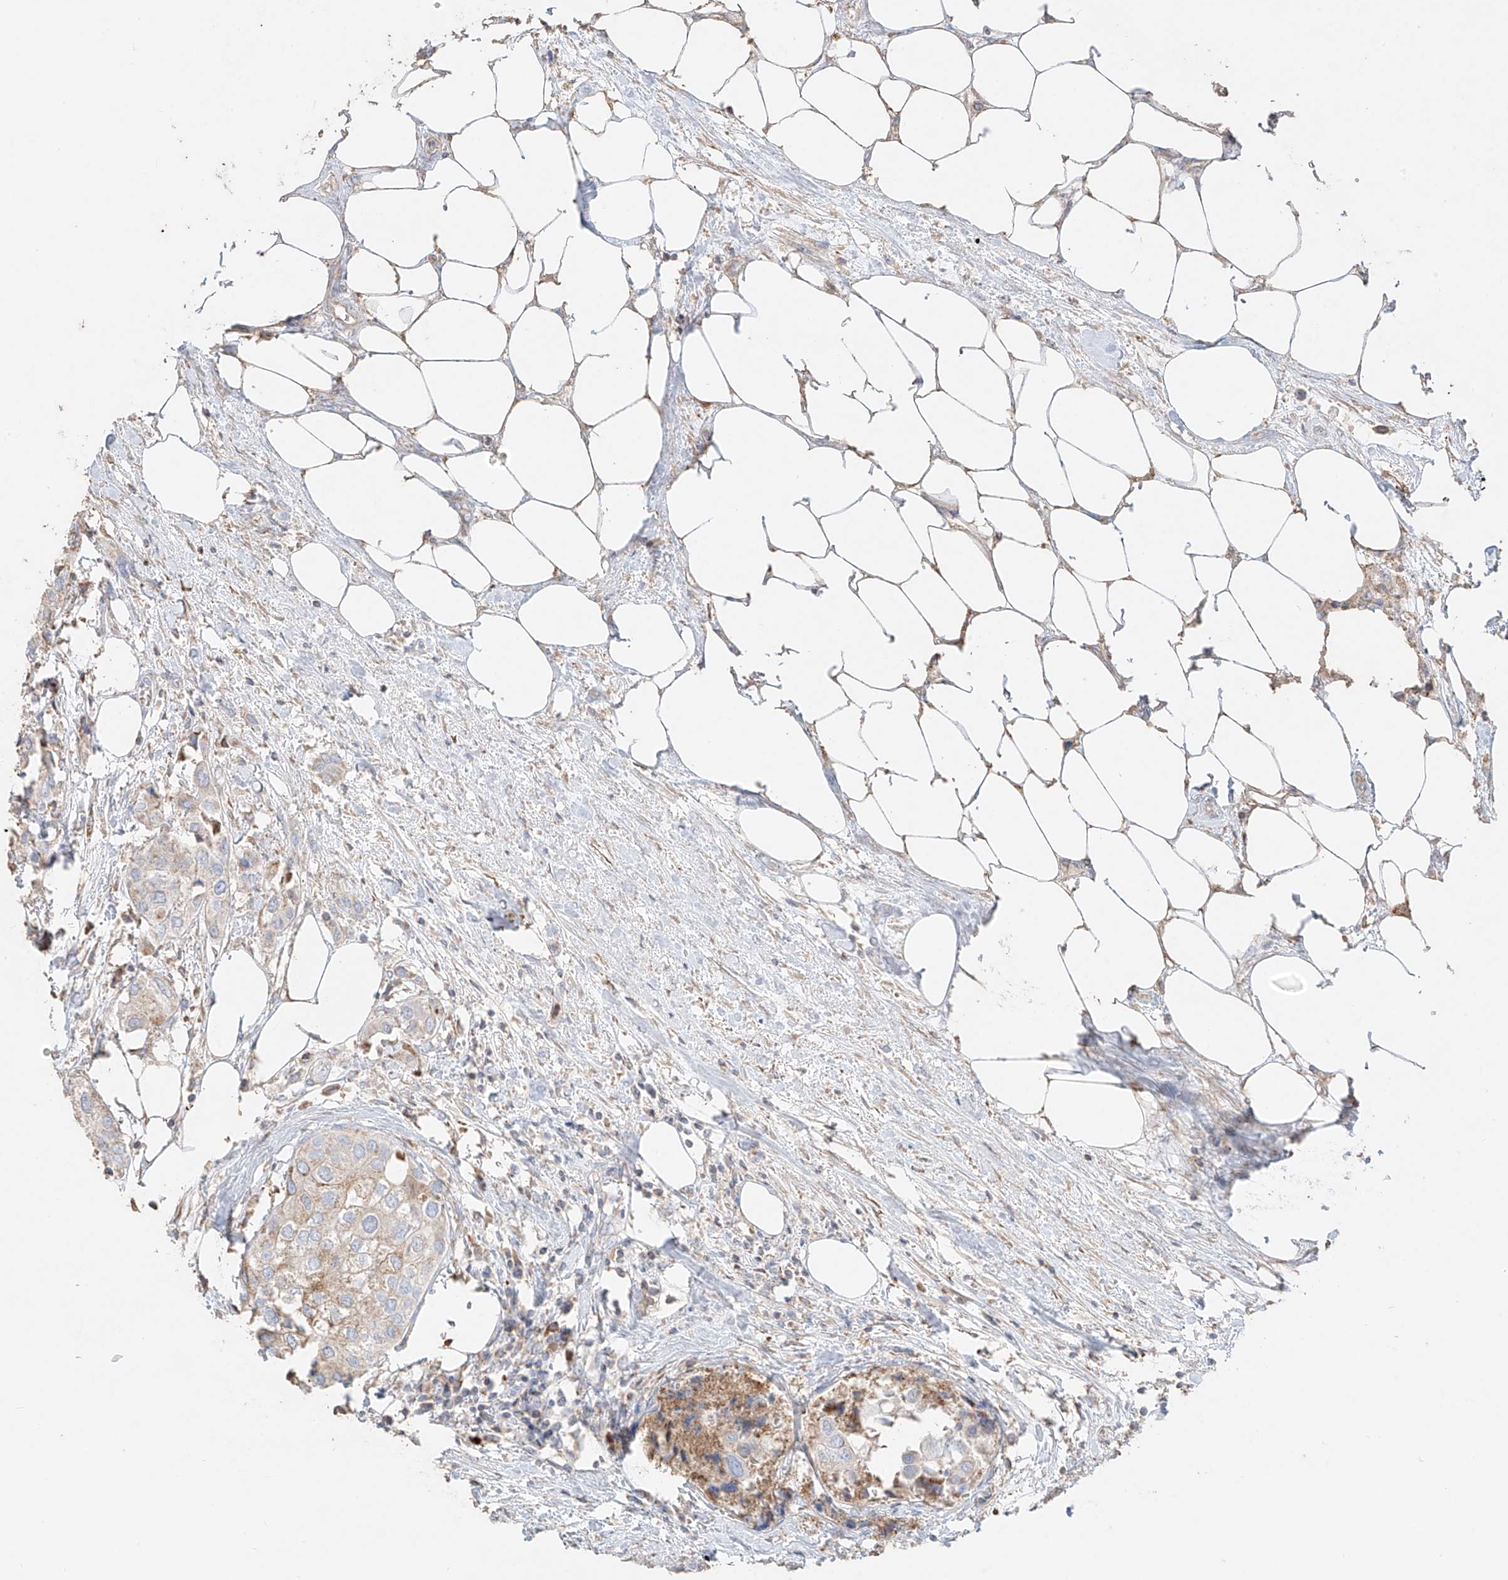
{"staining": {"intensity": "weak", "quantity": "25%-75%", "location": "cytoplasmic/membranous"}, "tissue": "urothelial cancer", "cell_type": "Tumor cells", "image_type": "cancer", "snomed": [{"axis": "morphology", "description": "Urothelial carcinoma, High grade"}, {"axis": "topography", "description": "Urinary bladder"}], "caption": "Immunohistochemical staining of human urothelial cancer shows weak cytoplasmic/membranous protein positivity in about 25%-75% of tumor cells. Immunohistochemistry stains the protein in brown and the nuclei are stained blue.", "gene": "COLGALT2", "patient": {"sex": "male", "age": 64}}